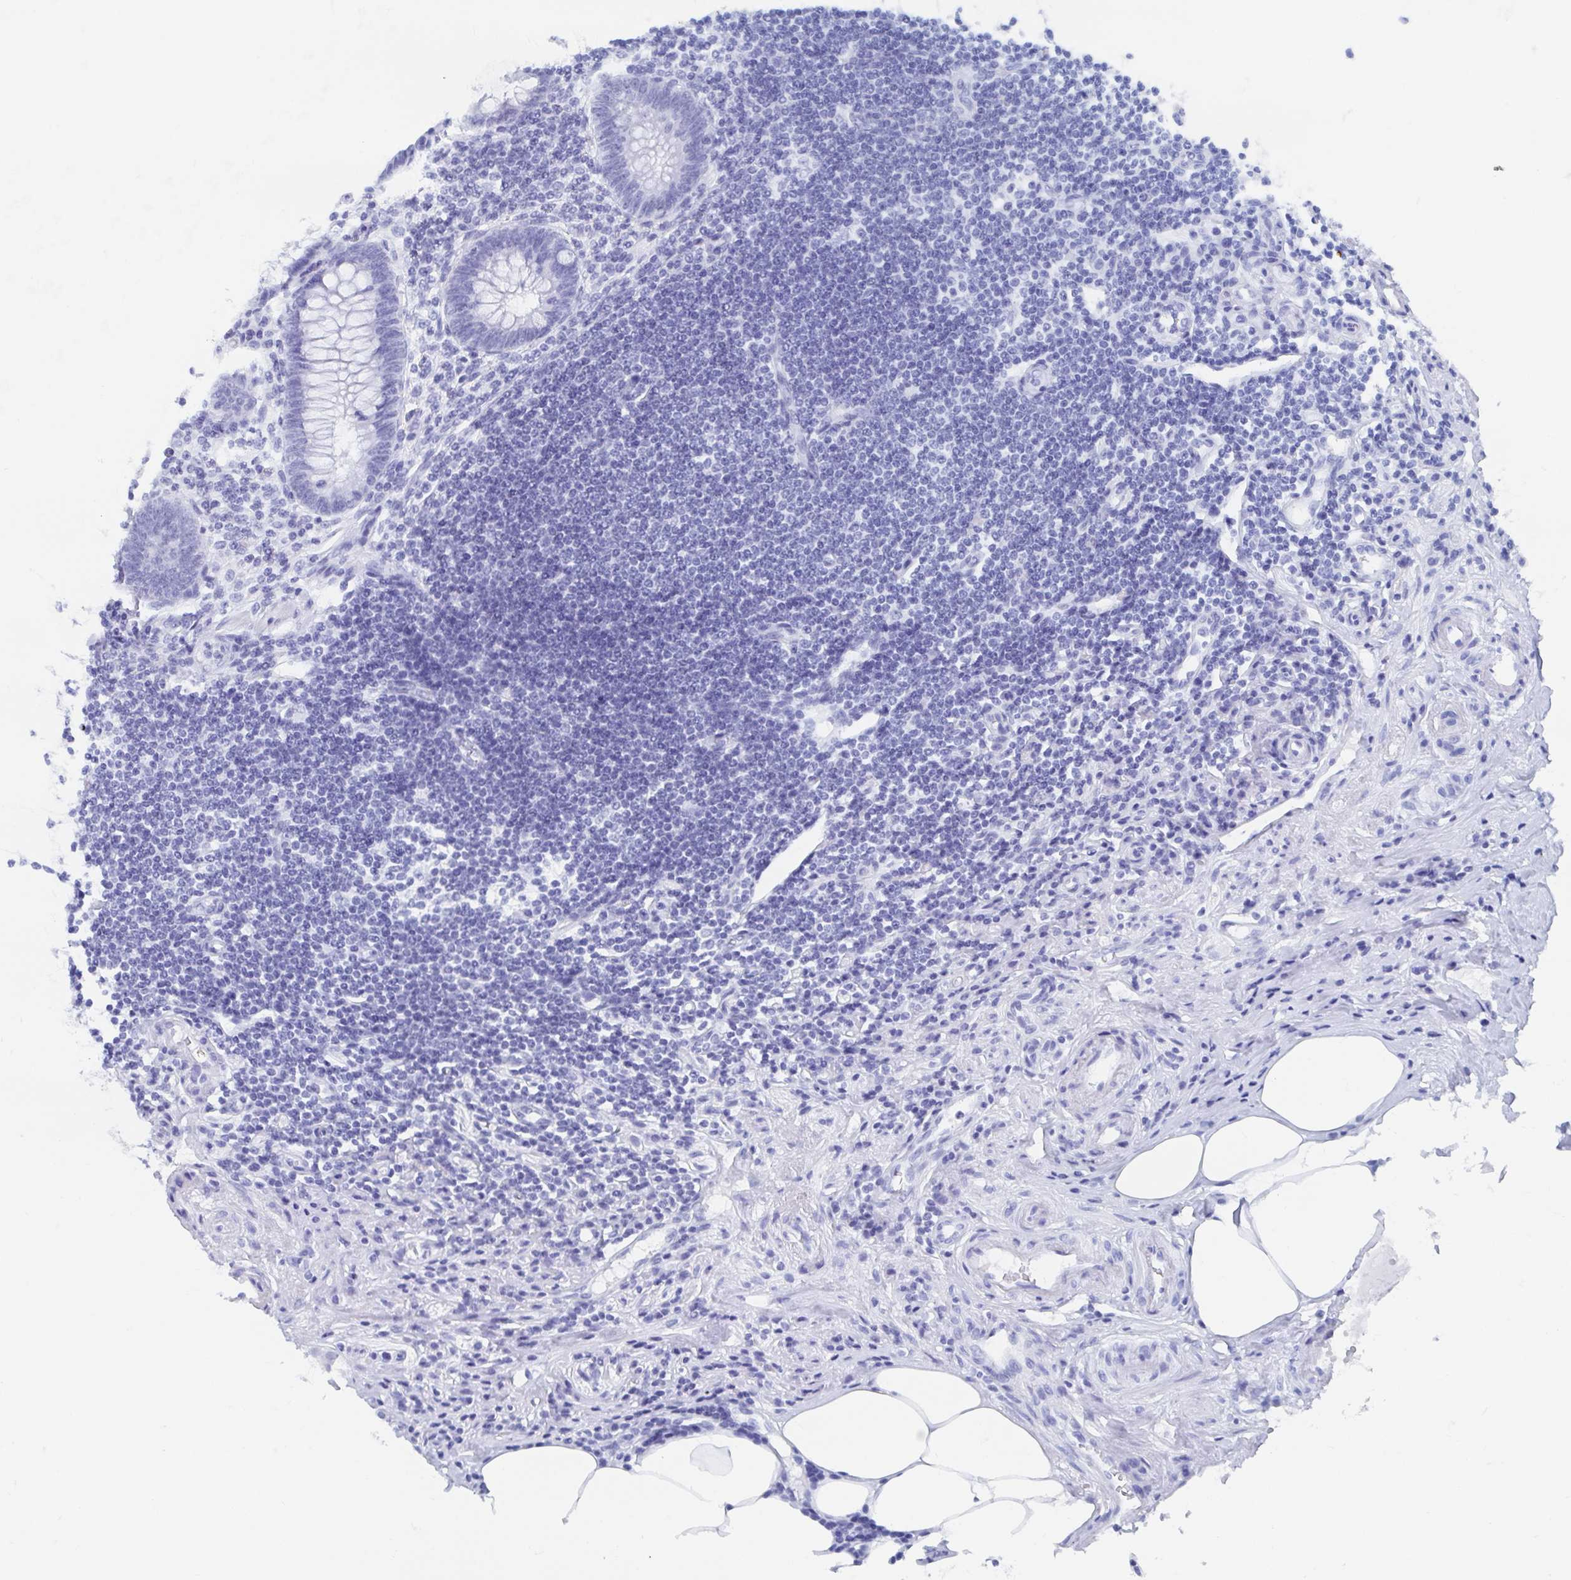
{"staining": {"intensity": "negative", "quantity": "none", "location": "none"}, "tissue": "appendix", "cell_type": "Glandular cells", "image_type": "normal", "snomed": [{"axis": "morphology", "description": "Normal tissue, NOS"}, {"axis": "topography", "description": "Appendix"}], "caption": "This is an IHC micrograph of normal appendix. There is no expression in glandular cells.", "gene": "HDGFL1", "patient": {"sex": "female", "age": 57}}